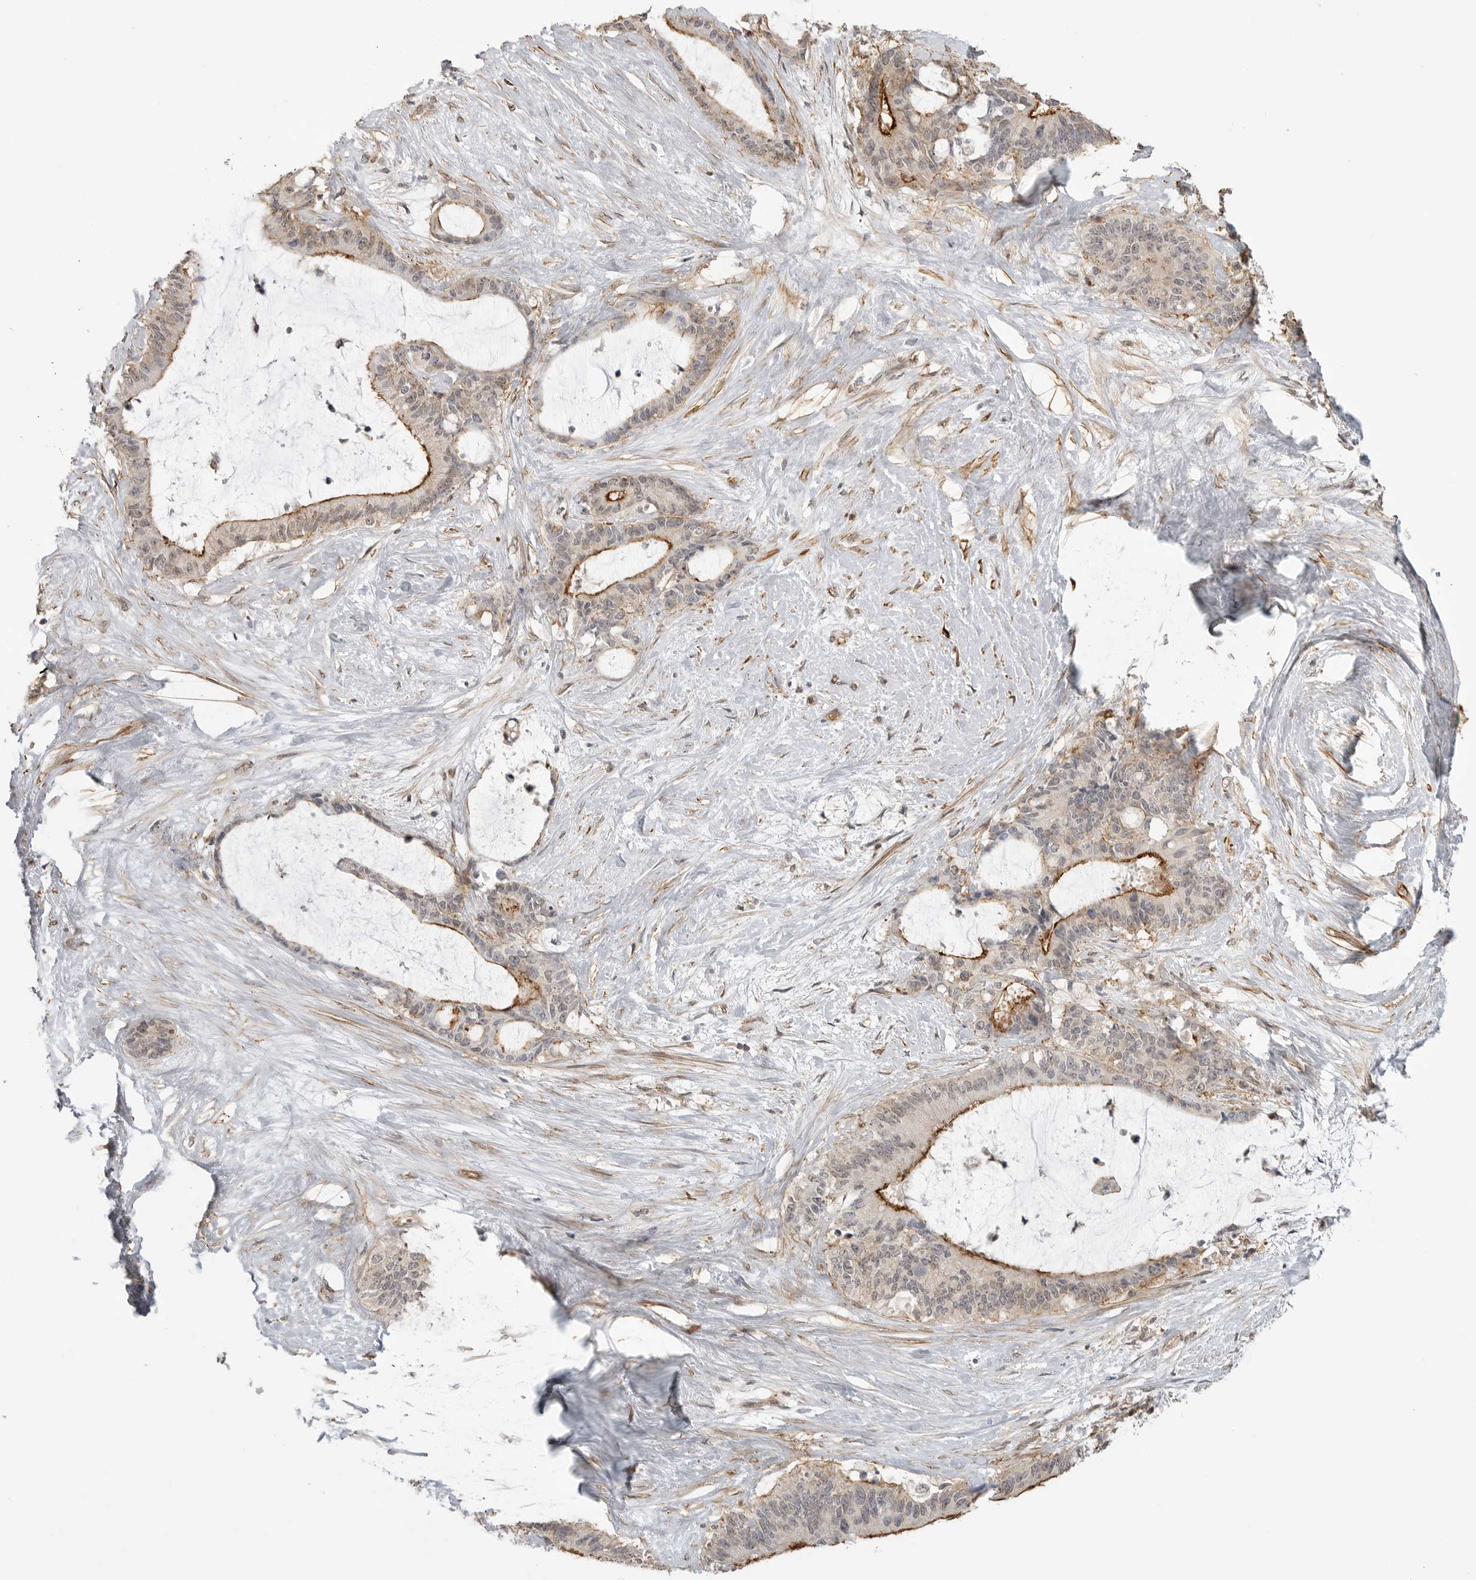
{"staining": {"intensity": "strong", "quantity": "<25%", "location": "cytoplasmic/membranous"}, "tissue": "liver cancer", "cell_type": "Tumor cells", "image_type": "cancer", "snomed": [{"axis": "morphology", "description": "Normal tissue, NOS"}, {"axis": "morphology", "description": "Cholangiocarcinoma"}, {"axis": "topography", "description": "Liver"}, {"axis": "topography", "description": "Peripheral nerve tissue"}], "caption": "Liver cancer stained with DAB (3,3'-diaminobenzidine) immunohistochemistry shows medium levels of strong cytoplasmic/membranous positivity in about <25% of tumor cells.", "gene": "GPC2", "patient": {"sex": "female", "age": 73}}